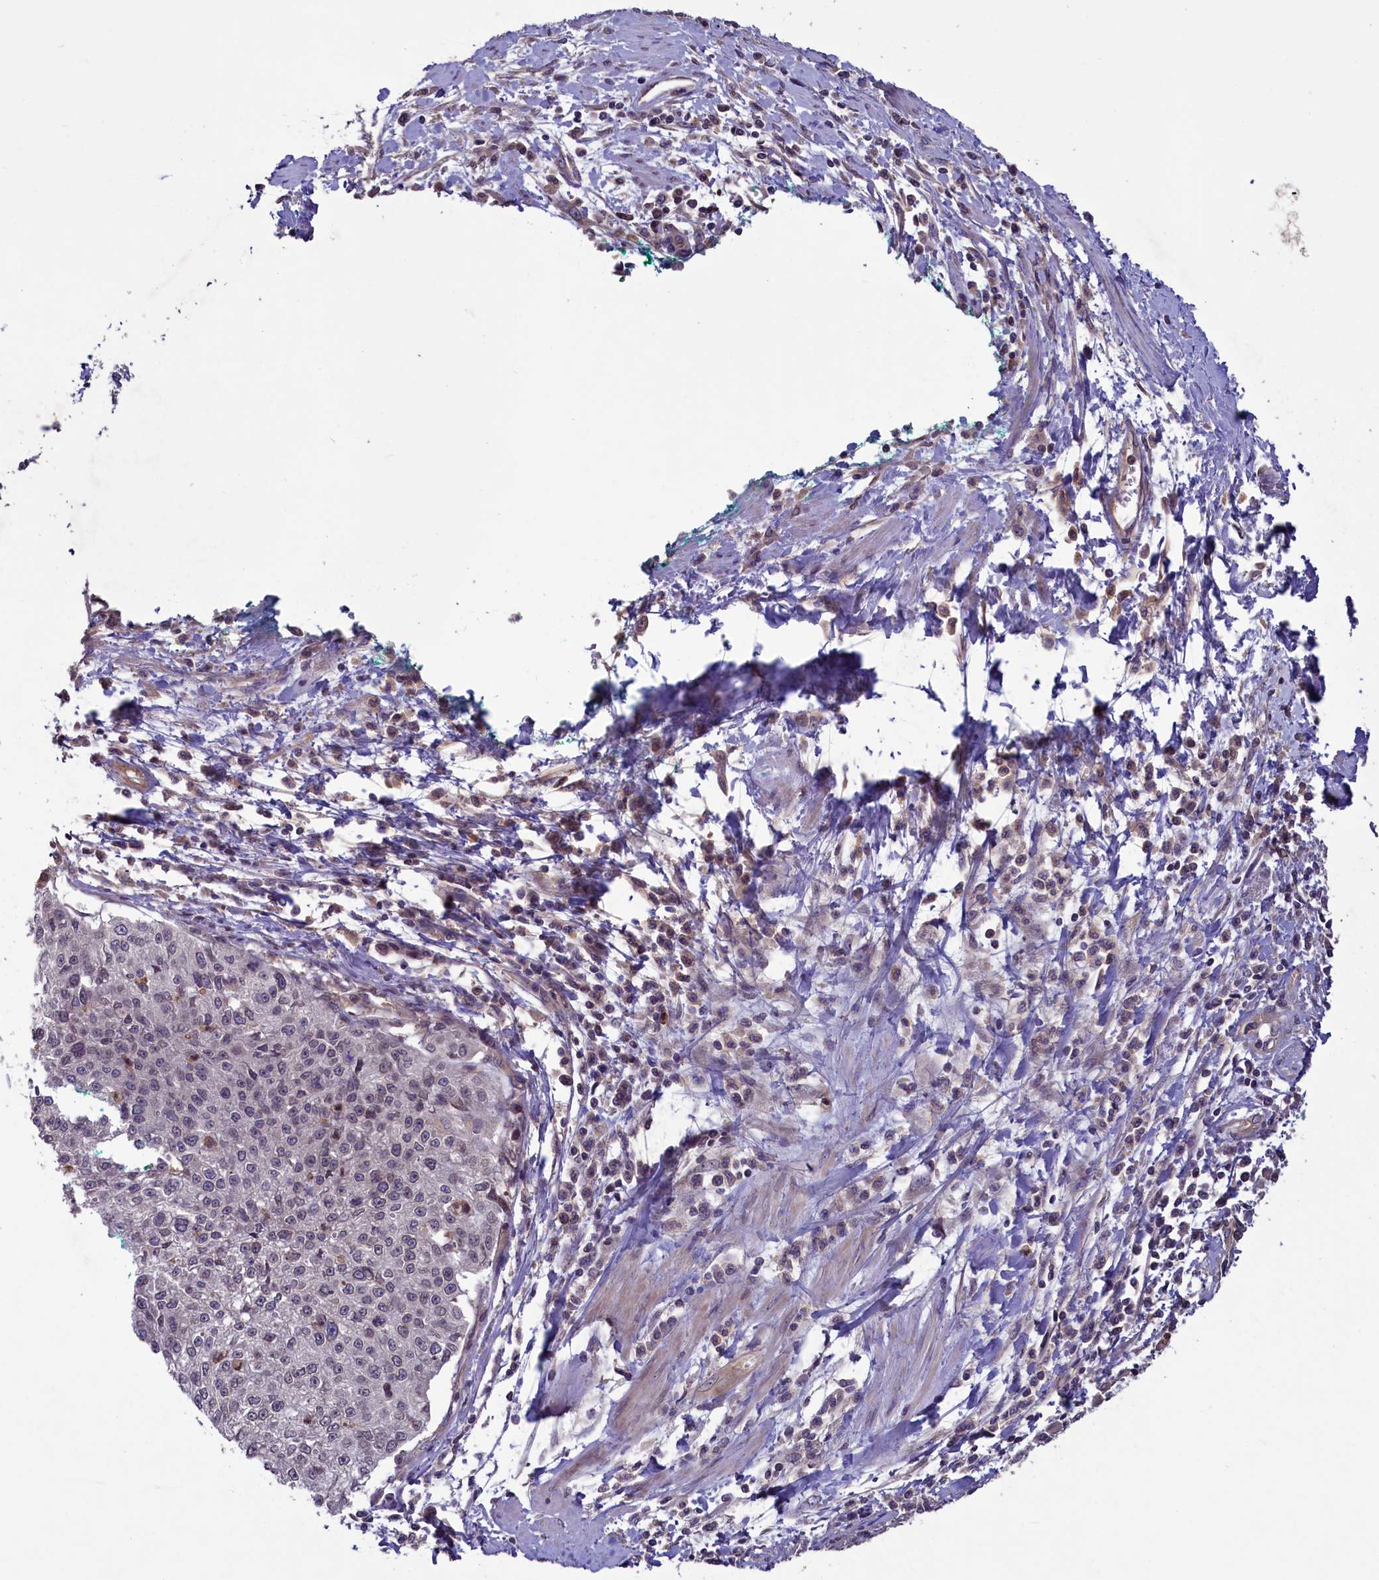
{"staining": {"intensity": "negative", "quantity": "none", "location": "none"}, "tissue": "cervical cancer", "cell_type": "Tumor cells", "image_type": "cancer", "snomed": [{"axis": "morphology", "description": "Squamous cell carcinoma, NOS"}, {"axis": "topography", "description": "Cervix"}], "caption": "This histopathology image is of cervical cancer (squamous cell carcinoma) stained with IHC to label a protein in brown with the nuclei are counter-stained blue. There is no staining in tumor cells.", "gene": "CCDC125", "patient": {"sex": "female", "age": 57}}